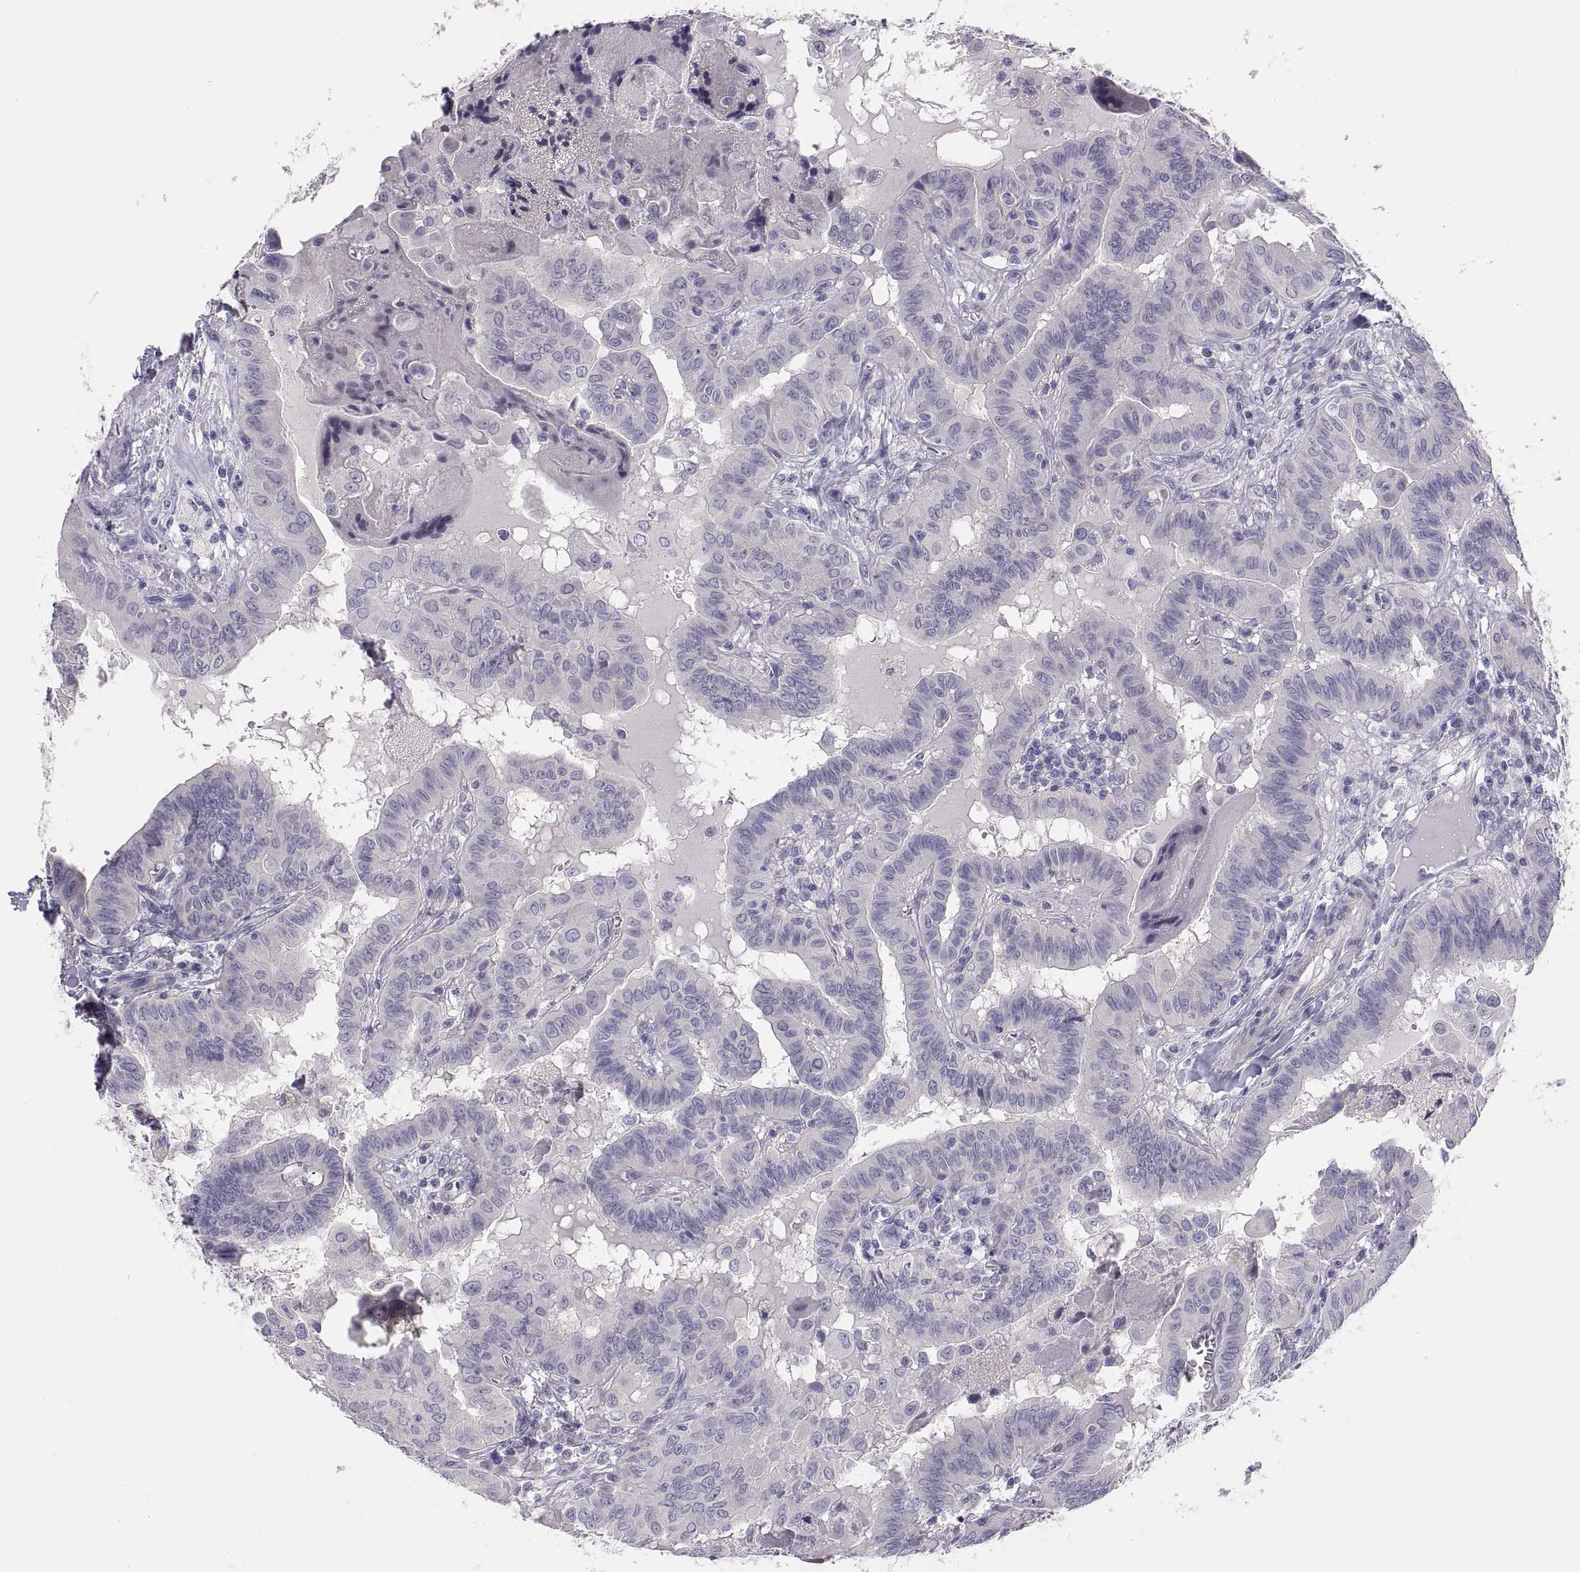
{"staining": {"intensity": "negative", "quantity": "none", "location": "none"}, "tissue": "thyroid cancer", "cell_type": "Tumor cells", "image_type": "cancer", "snomed": [{"axis": "morphology", "description": "Papillary adenocarcinoma, NOS"}, {"axis": "topography", "description": "Thyroid gland"}], "caption": "A high-resolution histopathology image shows immunohistochemistry staining of papillary adenocarcinoma (thyroid), which reveals no significant positivity in tumor cells. (Stains: DAB immunohistochemistry (IHC) with hematoxylin counter stain, Microscopy: brightfield microscopy at high magnification).", "gene": "STRC", "patient": {"sex": "female", "age": 37}}